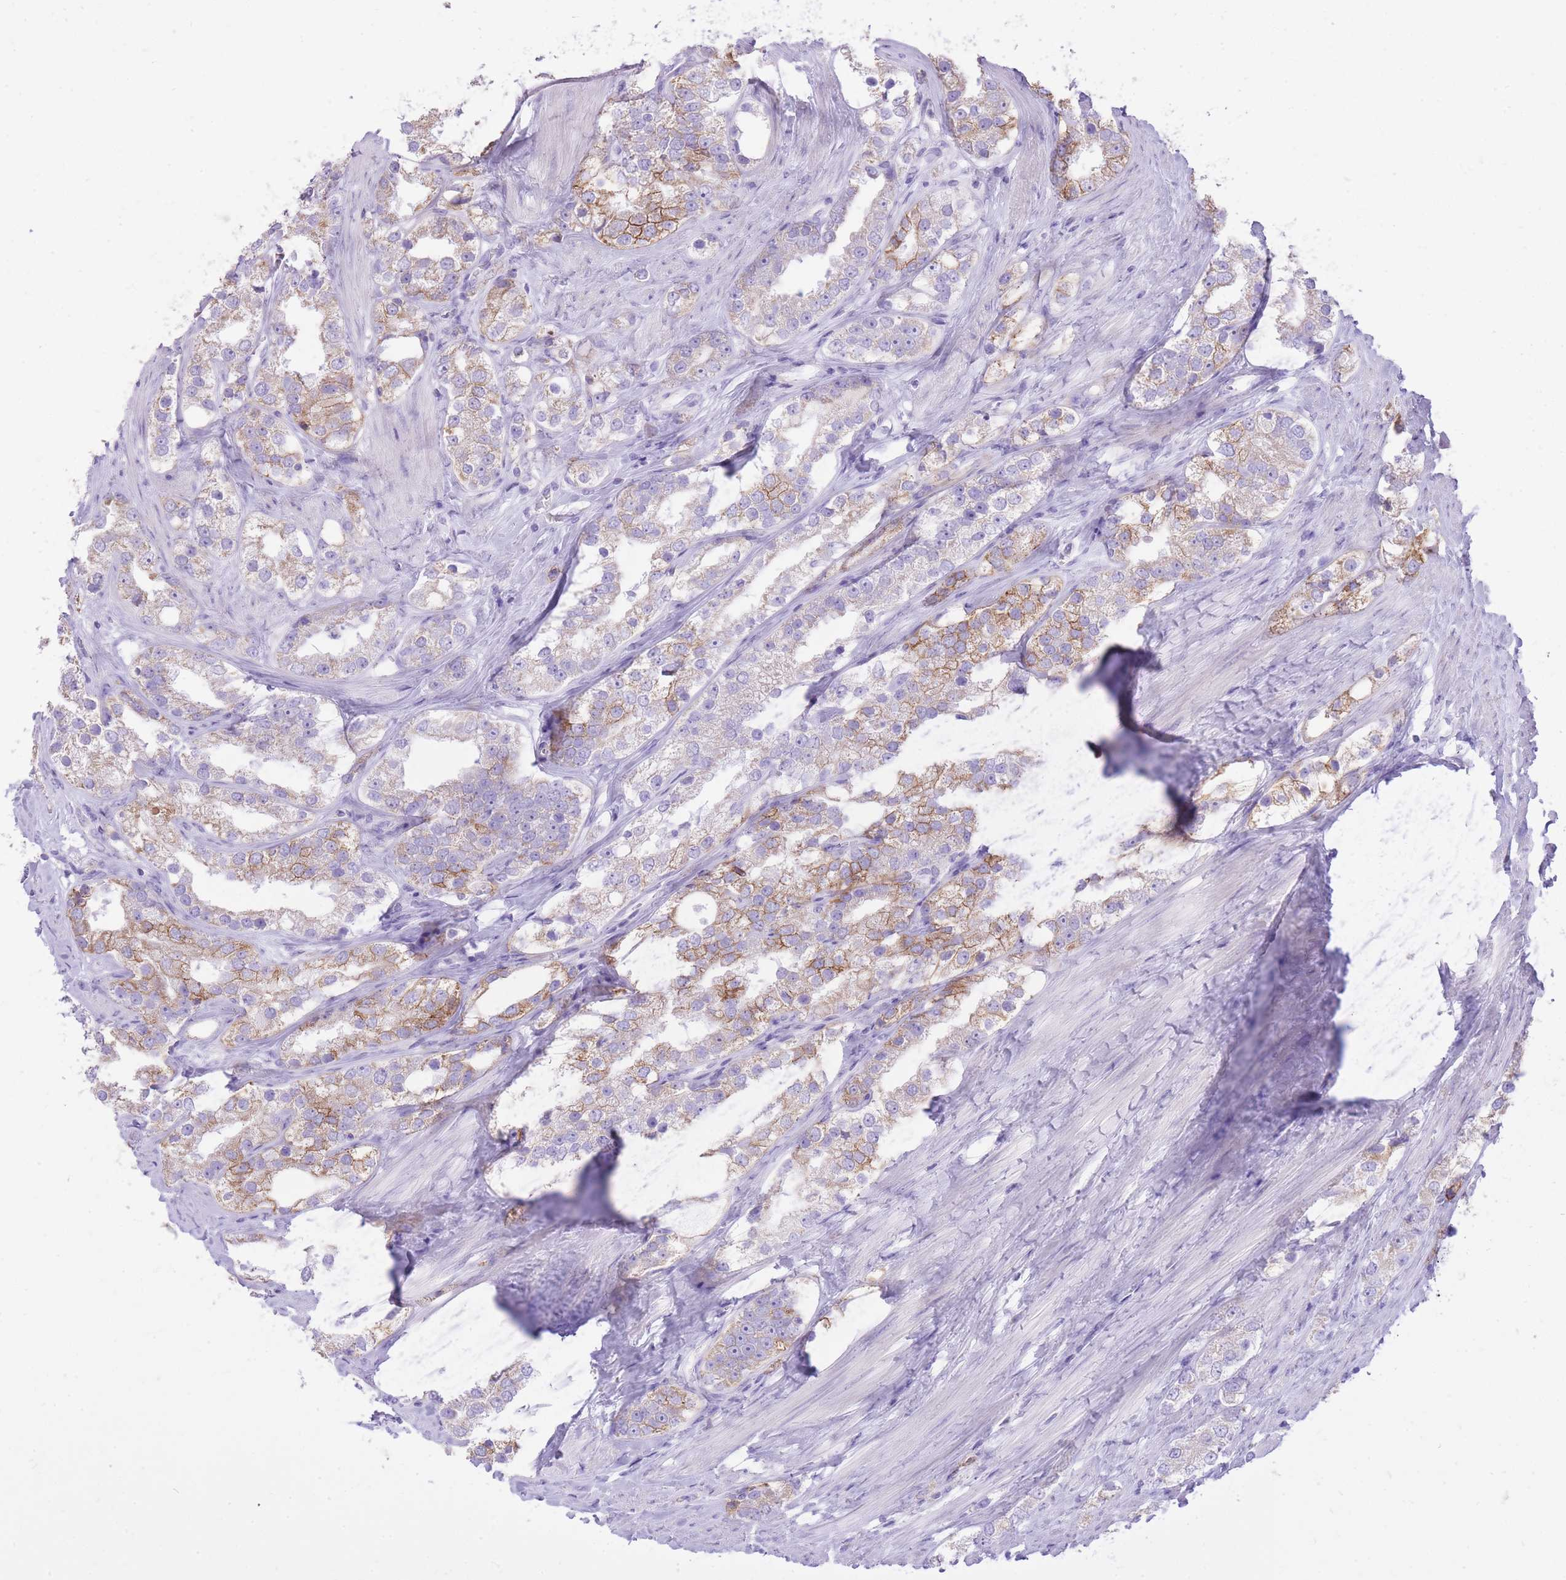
{"staining": {"intensity": "moderate", "quantity": "25%-75%", "location": "cytoplasmic/membranous"}, "tissue": "prostate cancer", "cell_type": "Tumor cells", "image_type": "cancer", "snomed": [{"axis": "morphology", "description": "Adenocarcinoma, NOS"}, {"axis": "topography", "description": "Prostate"}], "caption": "High-magnification brightfield microscopy of adenocarcinoma (prostate) stained with DAB (3,3'-diaminobenzidine) (brown) and counterstained with hematoxylin (blue). tumor cells exhibit moderate cytoplasmic/membranous staining is present in about25%-75% of cells. (Brightfield microscopy of DAB IHC at high magnification).", "gene": "SLC4A4", "patient": {"sex": "male", "age": 79}}